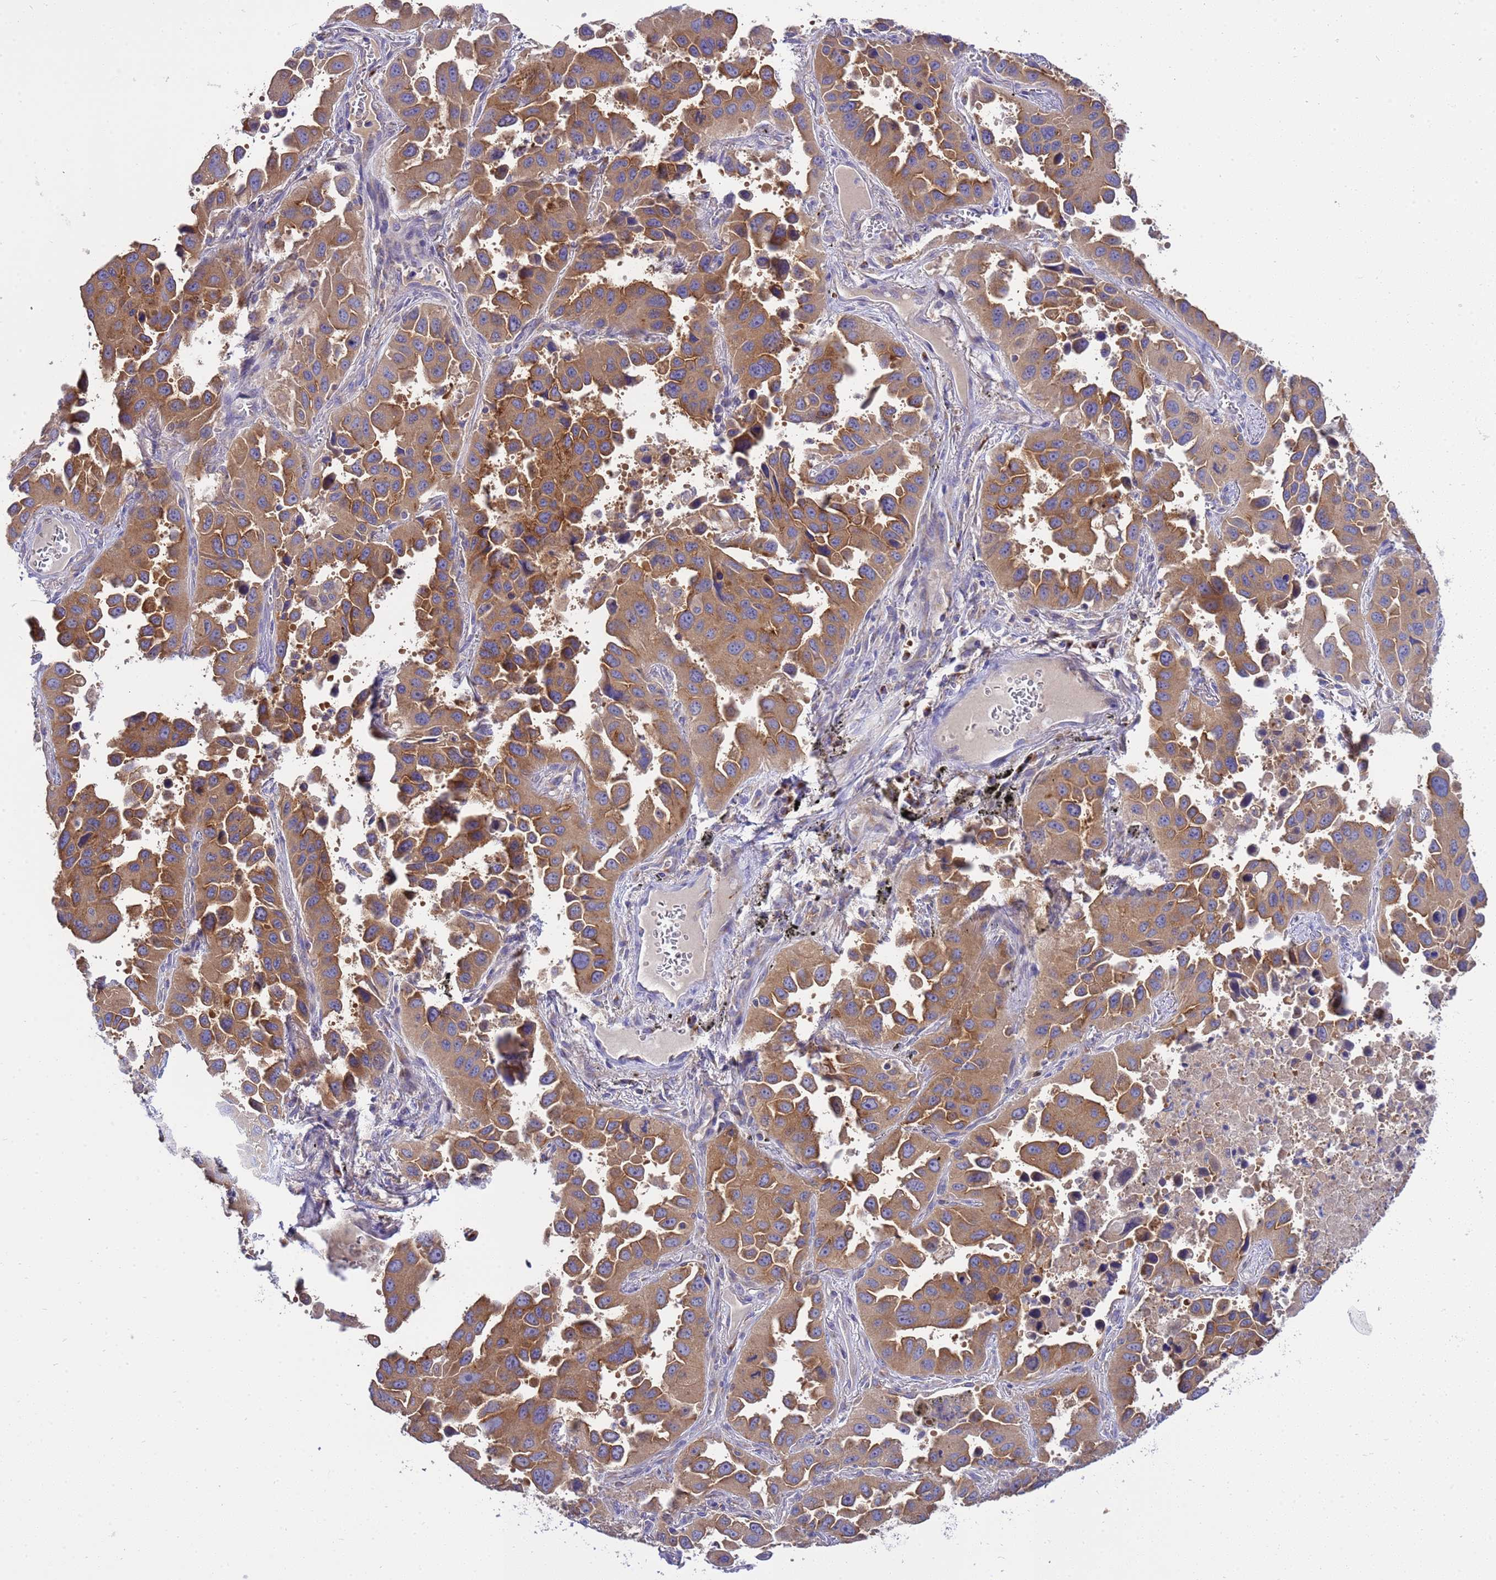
{"staining": {"intensity": "moderate", "quantity": ">75%", "location": "cytoplasmic/membranous"}, "tissue": "lung cancer", "cell_type": "Tumor cells", "image_type": "cancer", "snomed": [{"axis": "morphology", "description": "Adenocarcinoma, NOS"}, {"axis": "topography", "description": "Lung"}], "caption": "A brown stain highlights moderate cytoplasmic/membranous positivity of a protein in human lung cancer tumor cells.", "gene": "ANAPC1", "patient": {"sex": "male", "age": 66}}